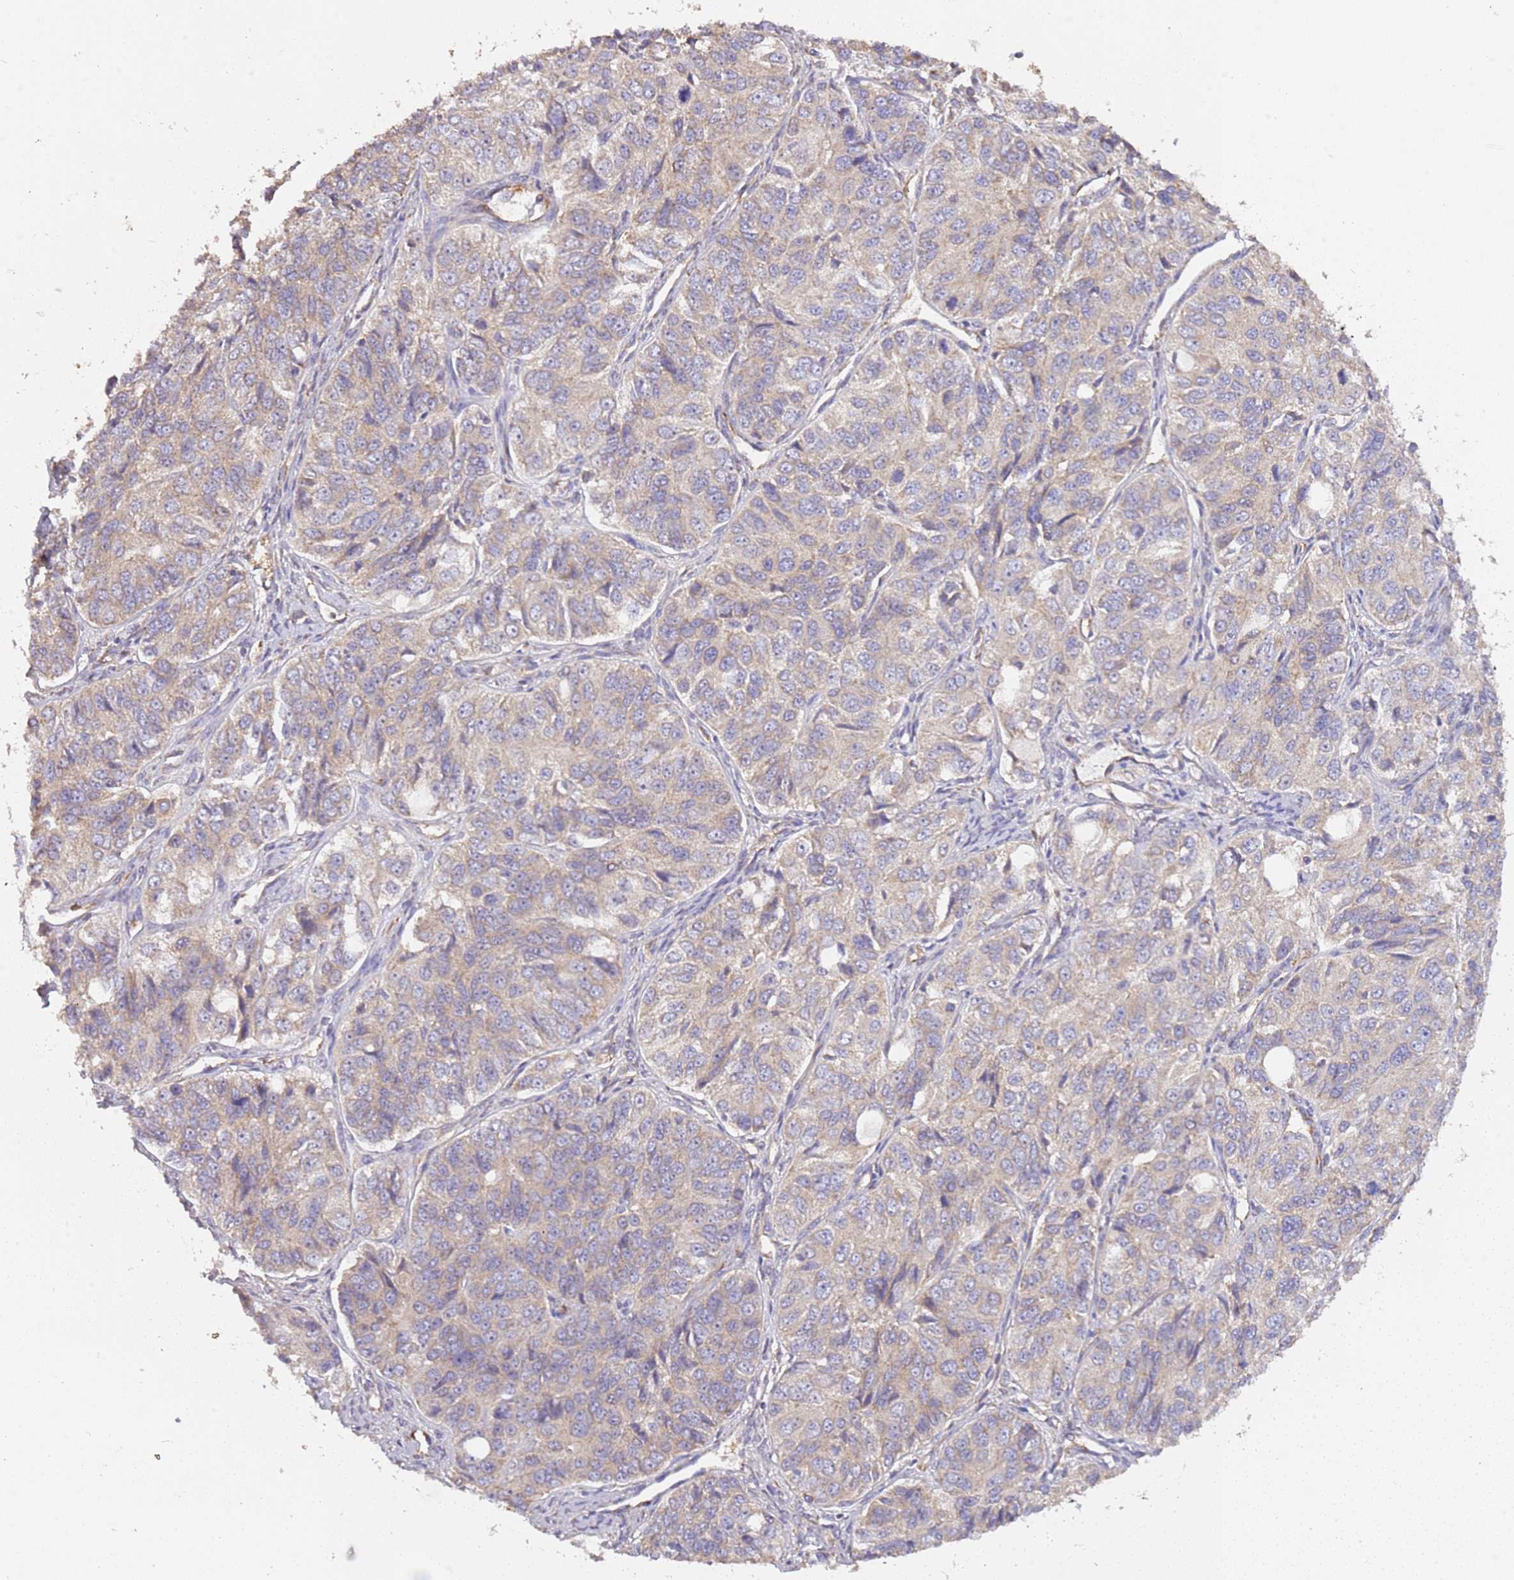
{"staining": {"intensity": "weak", "quantity": "25%-75%", "location": "cytoplasmic/membranous"}, "tissue": "ovarian cancer", "cell_type": "Tumor cells", "image_type": "cancer", "snomed": [{"axis": "morphology", "description": "Carcinoma, endometroid"}, {"axis": "topography", "description": "Ovary"}], "caption": "Ovarian cancer tissue exhibits weak cytoplasmic/membranous expression in approximately 25%-75% of tumor cells", "gene": "DOCK9", "patient": {"sex": "female", "age": 51}}